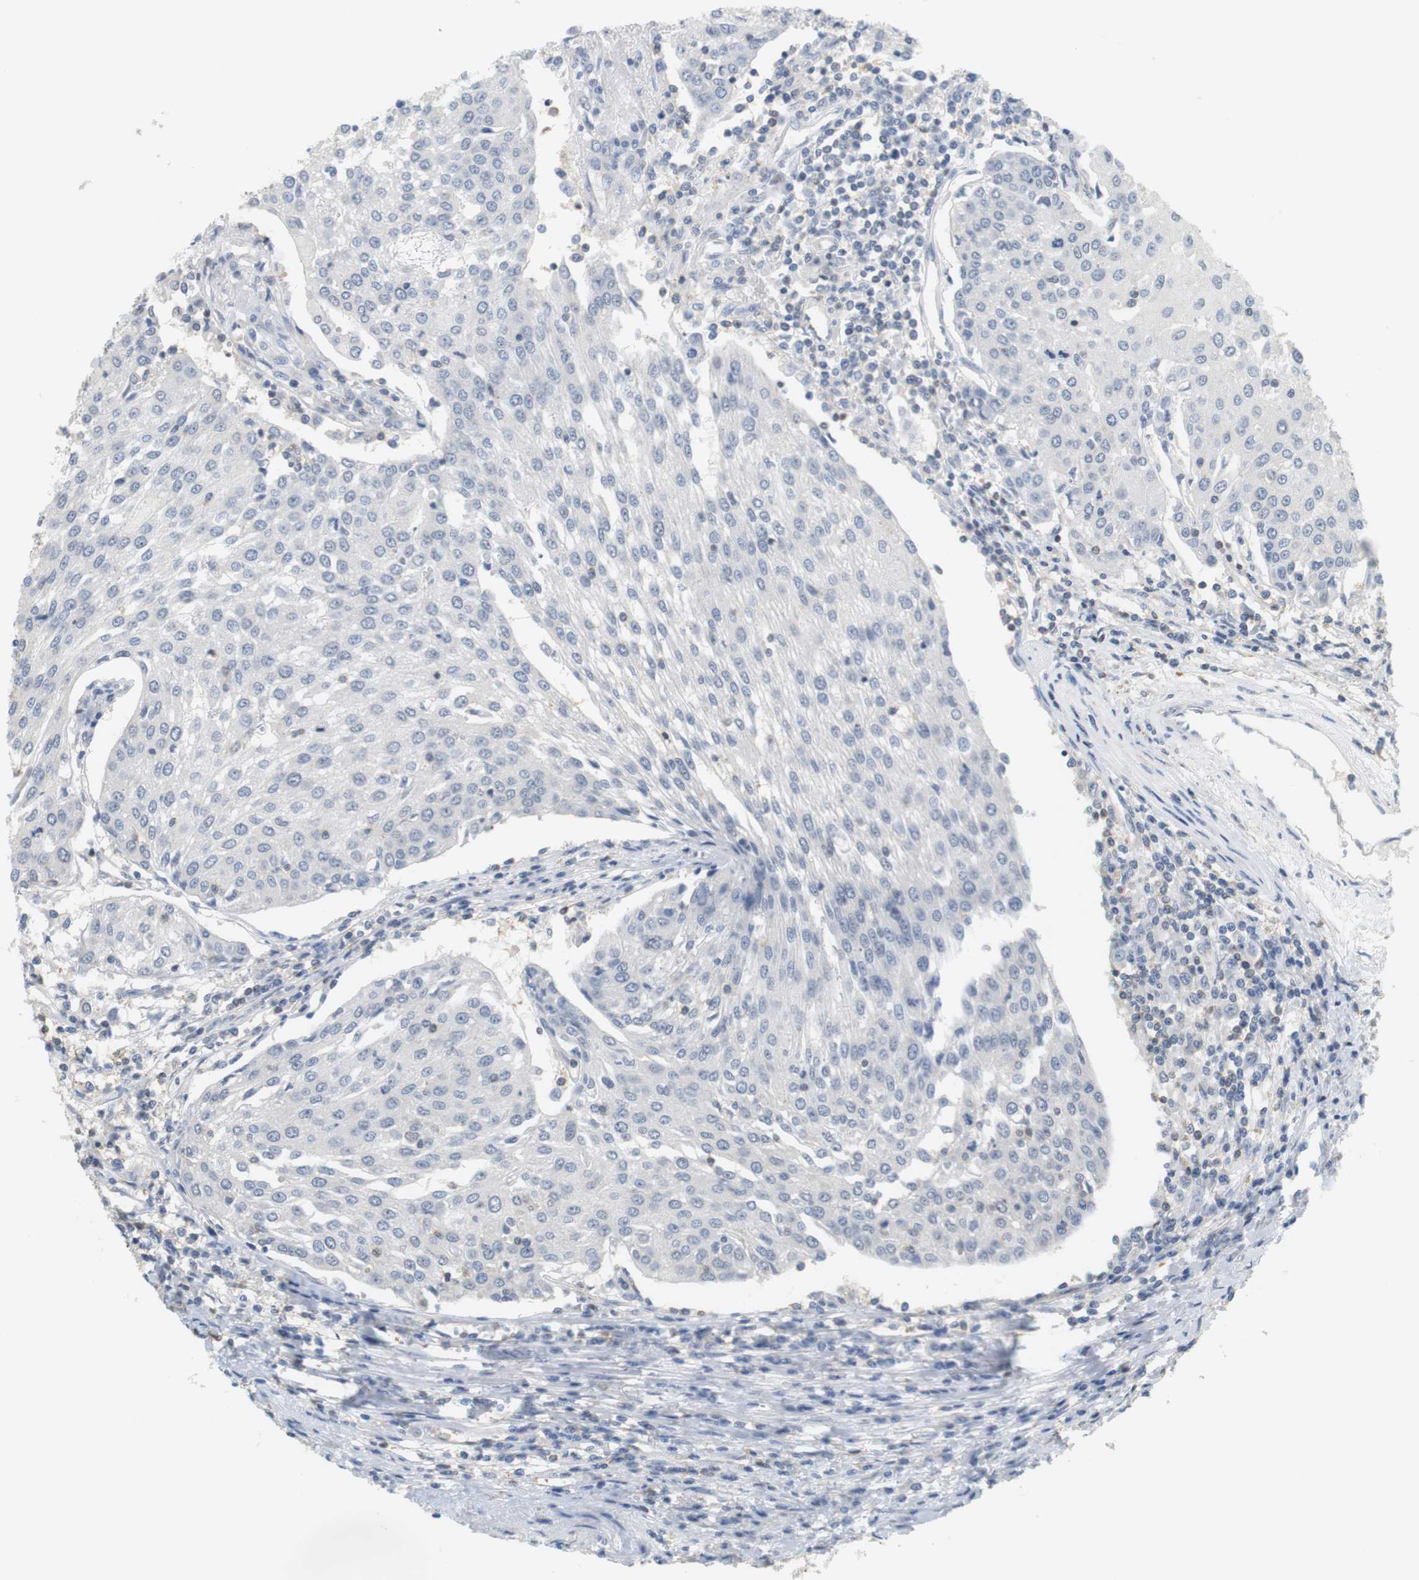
{"staining": {"intensity": "negative", "quantity": "none", "location": "none"}, "tissue": "urothelial cancer", "cell_type": "Tumor cells", "image_type": "cancer", "snomed": [{"axis": "morphology", "description": "Urothelial carcinoma, High grade"}, {"axis": "topography", "description": "Urinary bladder"}], "caption": "DAB (3,3'-diaminobenzidine) immunohistochemical staining of urothelial carcinoma (high-grade) reveals no significant expression in tumor cells.", "gene": "OSR1", "patient": {"sex": "female", "age": 85}}